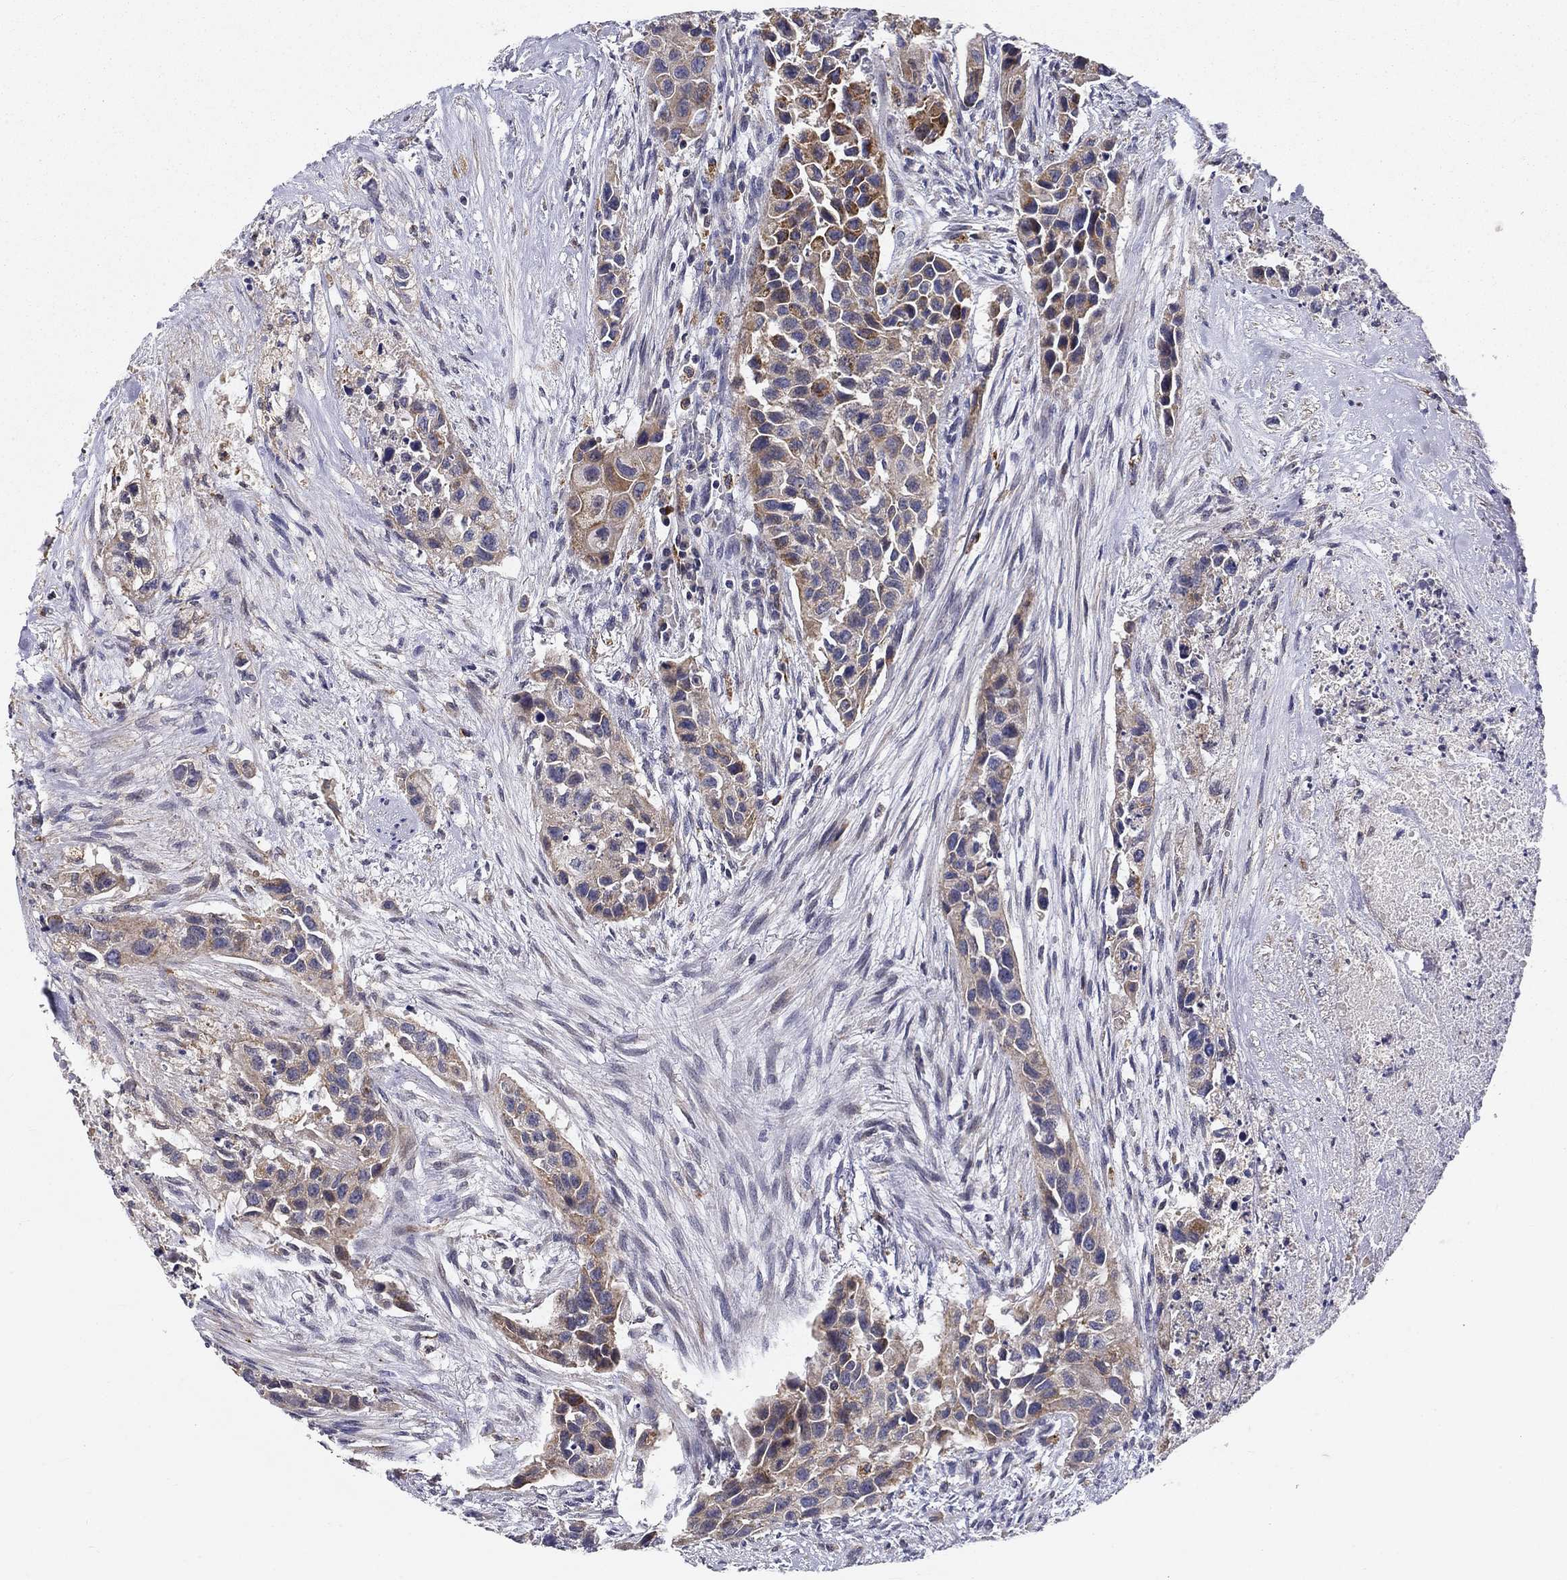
{"staining": {"intensity": "weak", "quantity": "<25%", "location": "cytoplasmic/membranous"}, "tissue": "urothelial cancer", "cell_type": "Tumor cells", "image_type": "cancer", "snomed": [{"axis": "morphology", "description": "Urothelial carcinoma, High grade"}, {"axis": "topography", "description": "Urinary bladder"}], "caption": "Immunohistochemical staining of human urothelial cancer demonstrates no significant expression in tumor cells. (Stains: DAB immunohistochemistry with hematoxylin counter stain, Microscopy: brightfield microscopy at high magnification).", "gene": "ALDH4A1", "patient": {"sex": "female", "age": 73}}